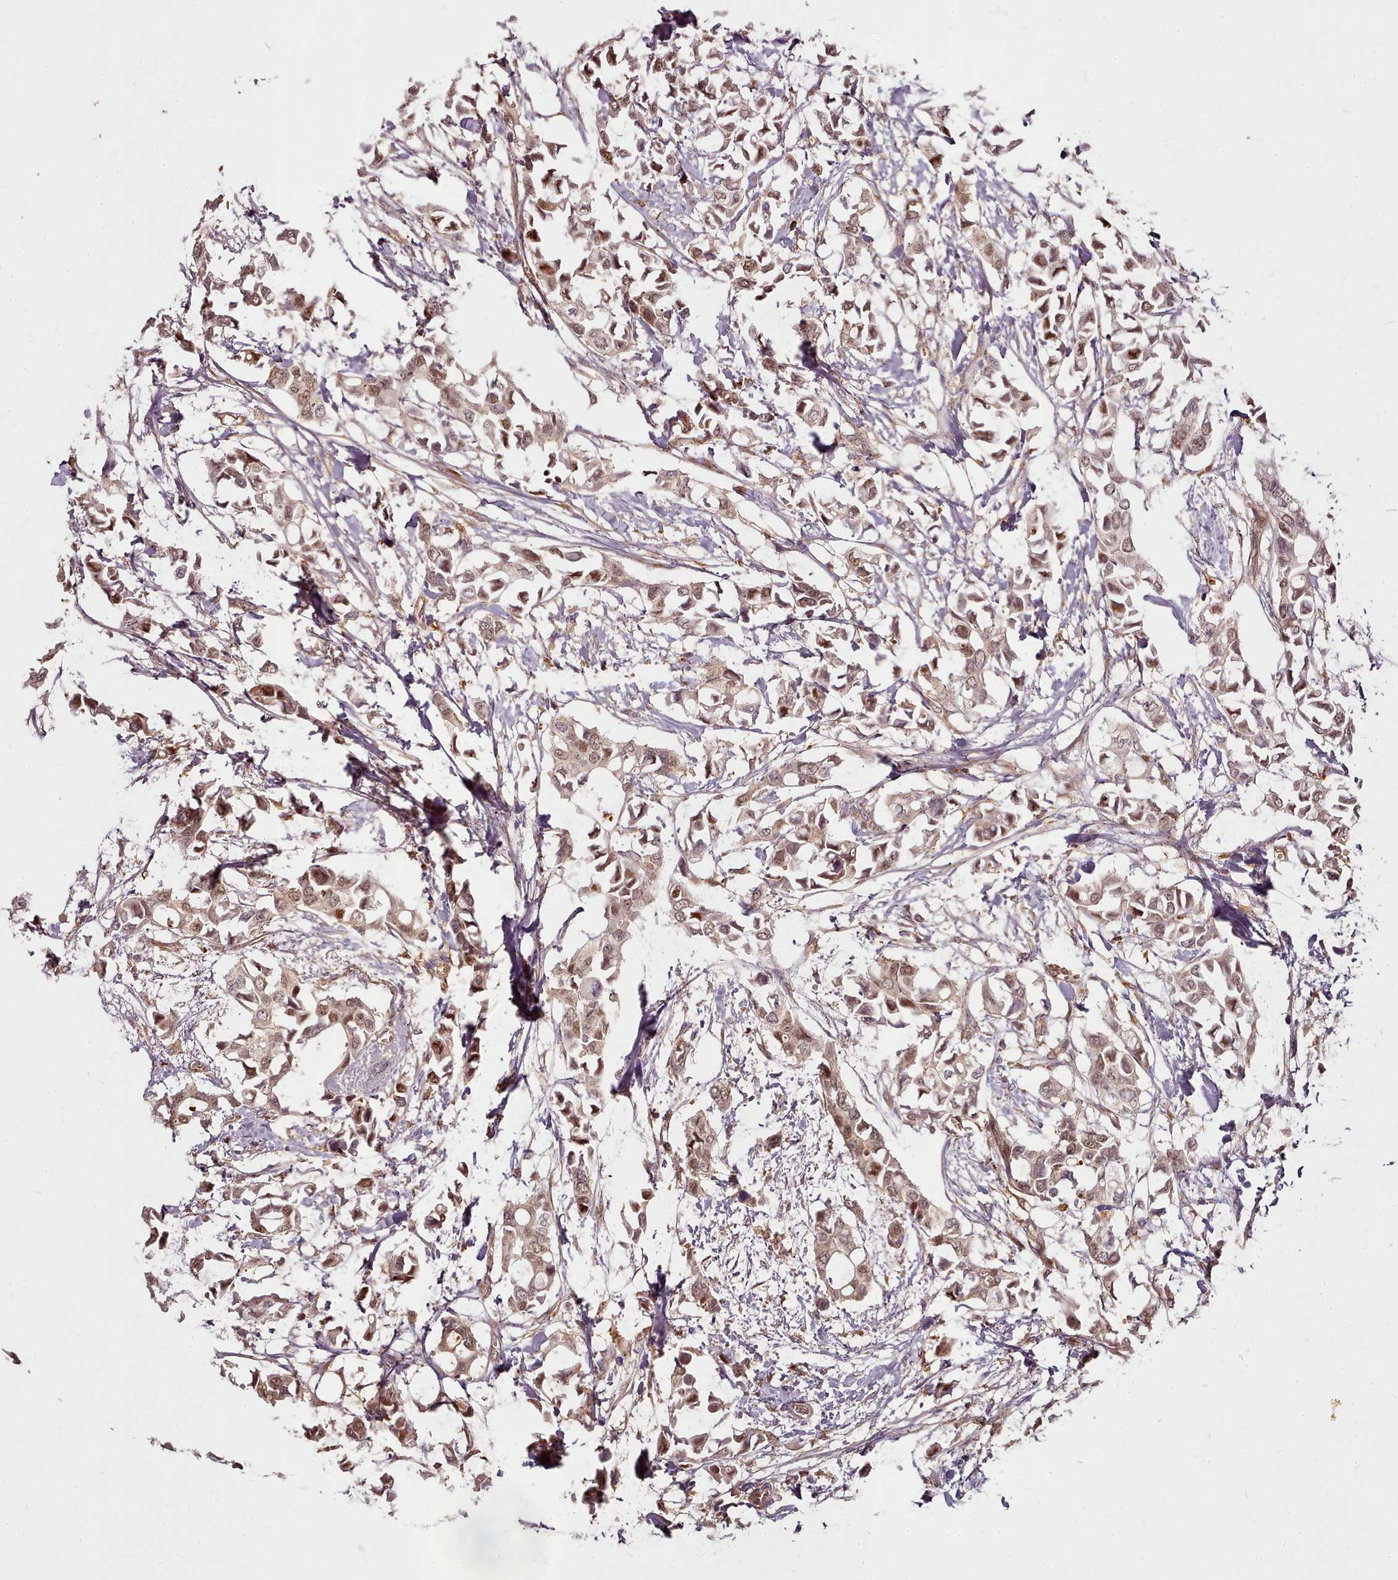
{"staining": {"intensity": "moderate", "quantity": ">75%", "location": "cytoplasmic/membranous,nuclear"}, "tissue": "breast cancer", "cell_type": "Tumor cells", "image_type": "cancer", "snomed": [{"axis": "morphology", "description": "Duct carcinoma"}, {"axis": "topography", "description": "Breast"}], "caption": "Immunohistochemistry of human infiltrating ductal carcinoma (breast) reveals medium levels of moderate cytoplasmic/membranous and nuclear expression in about >75% of tumor cells.", "gene": "C1QTNF5", "patient": {"sex": "female", "age": 41}}